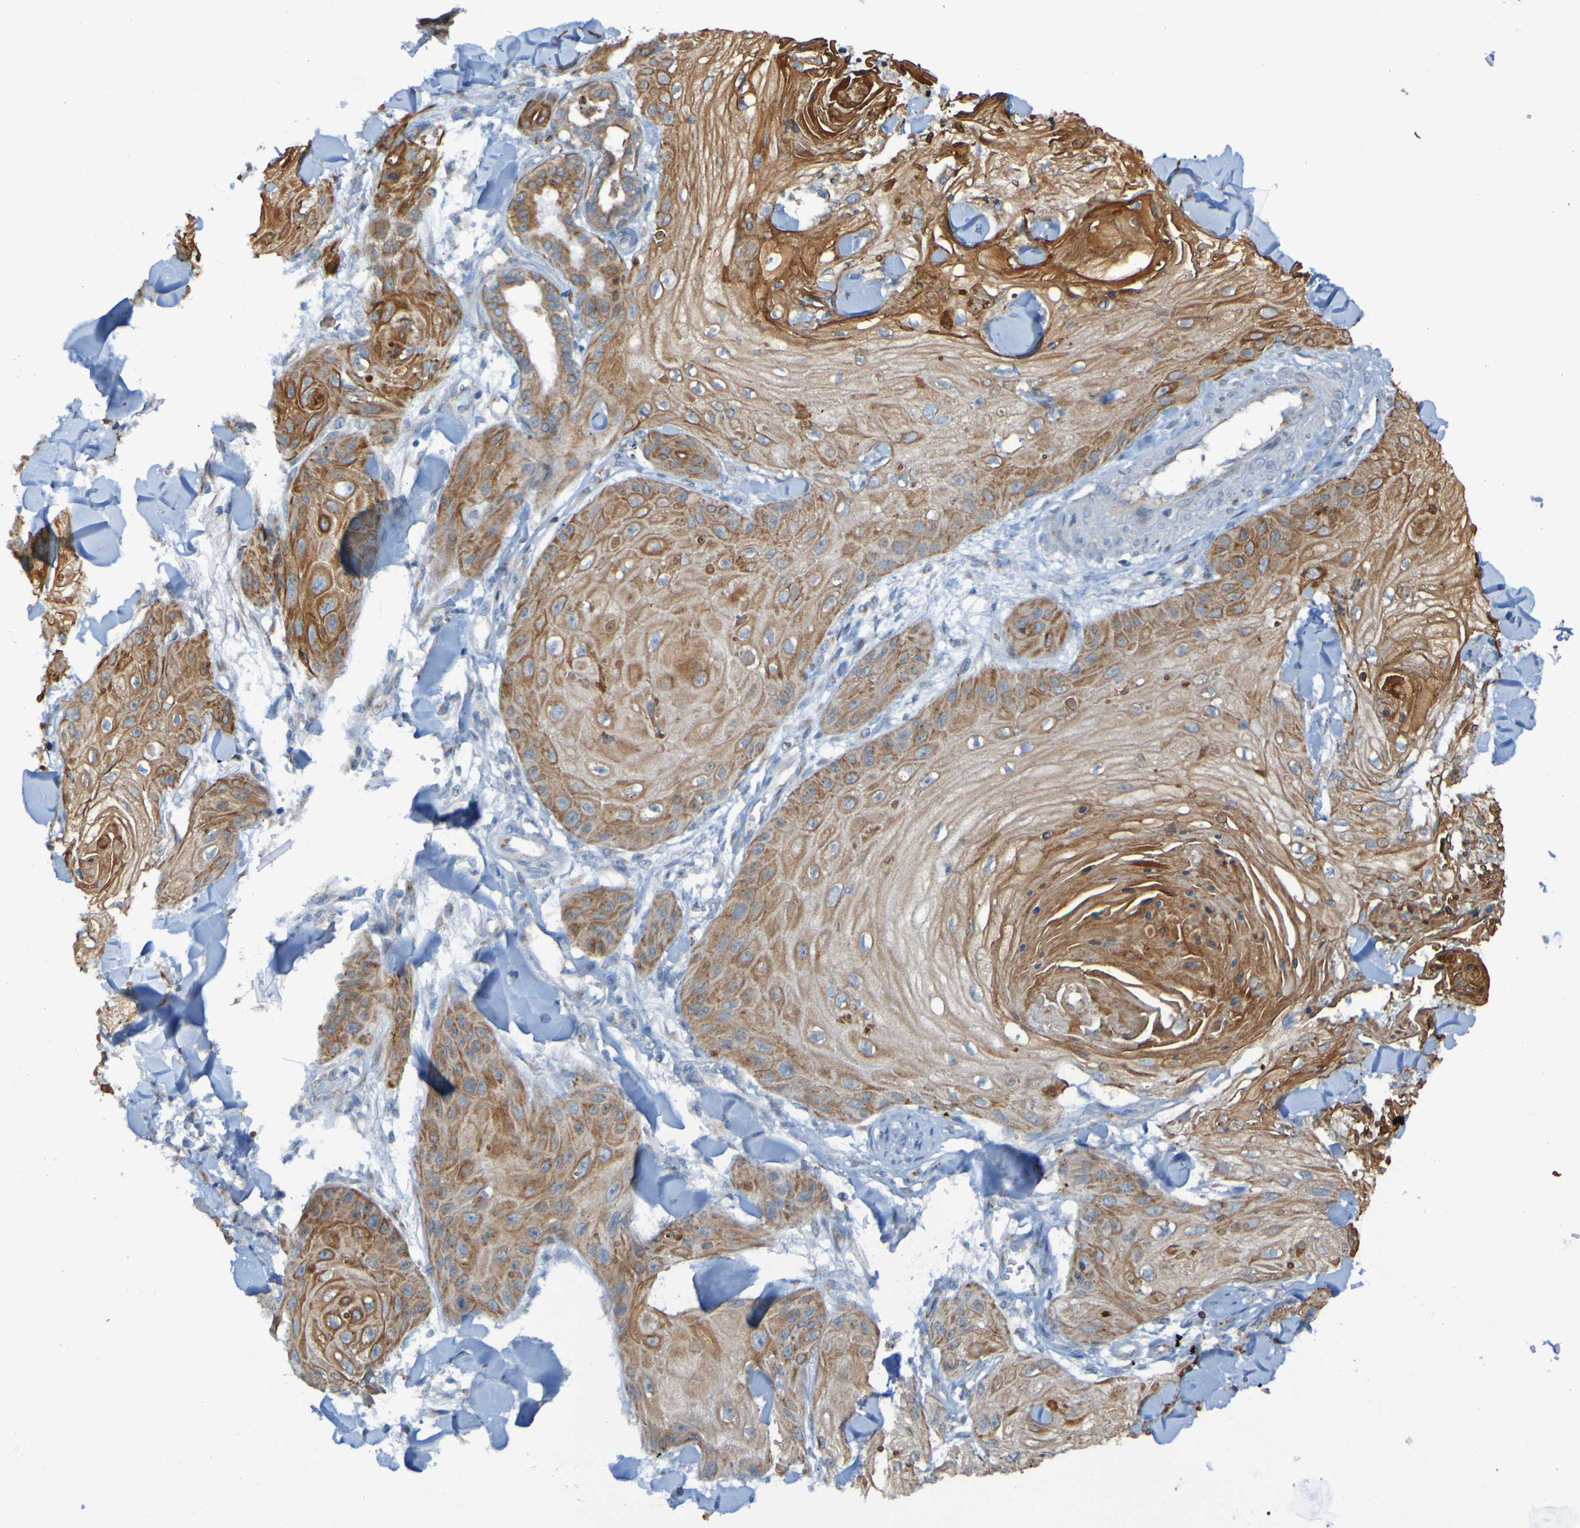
{"staining": {"intensity": "moderate", "quantity": ">75%", "location": "cytoplasmic/membranous"}, "tissue": "skin cancer", "cell_type": "Tumor cells", "image_type": "cancer", "snomed": [{"axis": "morphology", "description": "Squamous cell carcinoma, NOS"}, {"axis": "topography", "description": "Skin"}], "caption": "Immunohistochemical staining of human skin cancer shows medium levels of moderate cytoplasmic/membranous protein positivity in about >75% of tumor cells.", "gene": "UNG", "patient": {"sex": "male", "age": 74}}